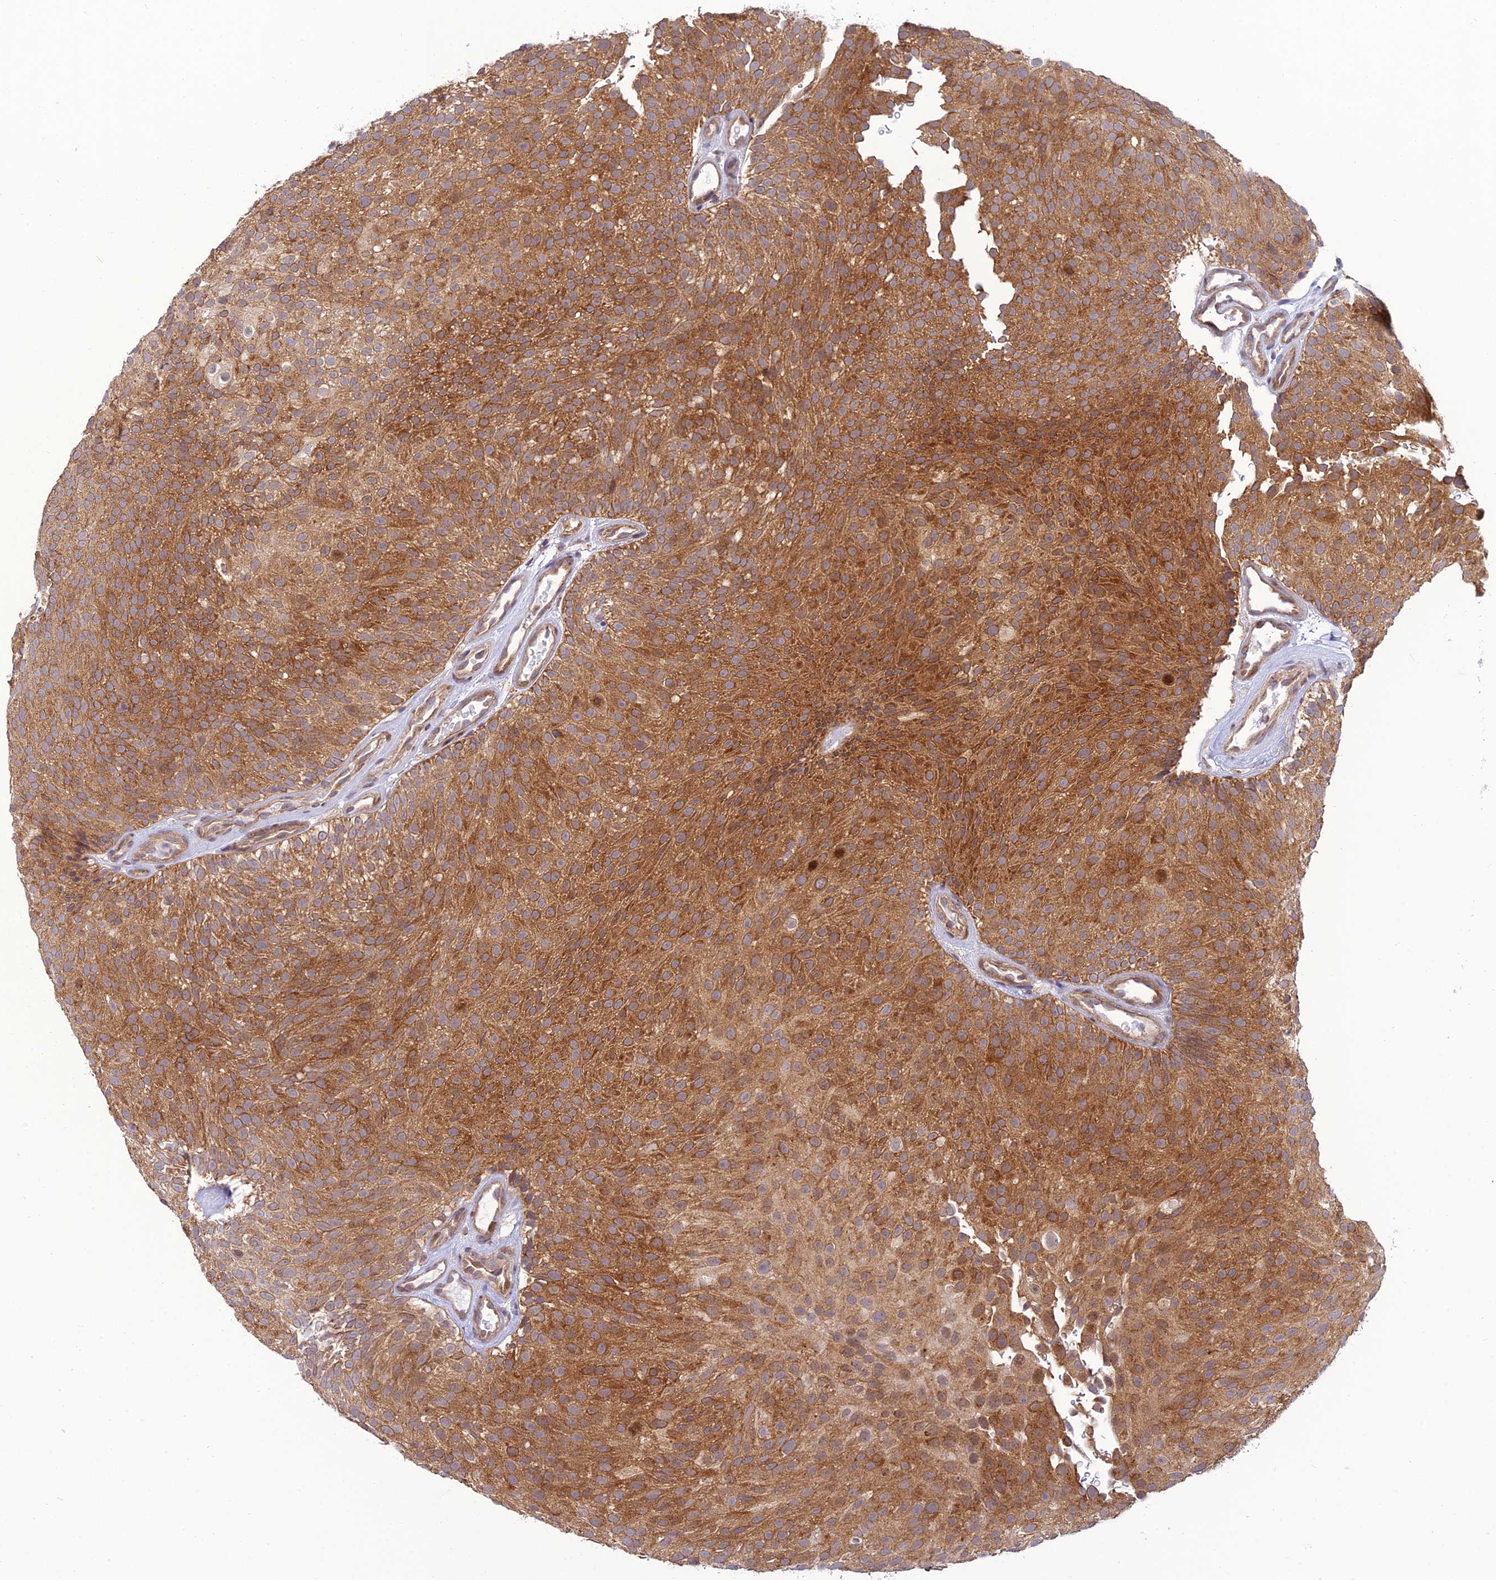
{"staining": {"intensity": "moderate", "quantity": ">75%", "location": "cytoplasmic/membranous,nuclear"}, "tissue": "urothelial cancer", "cell_type": "Tumor cells", "image_type": "cancer", "snomed": [{"axis": "morphology", "description": "Urothelial carcinoma, Low grade"}, {"axis": "topography", "description": "Urinary bladder"}], "caption": "Immunohistochemical staining of urothelial cancer displays medium levels of moderate cytoplasmic/membranous and nuclear protein positivity in approximately >75% of tumor cells.", "gene": "HOOK2", "patient": {"sex": "male", "age": 78}}